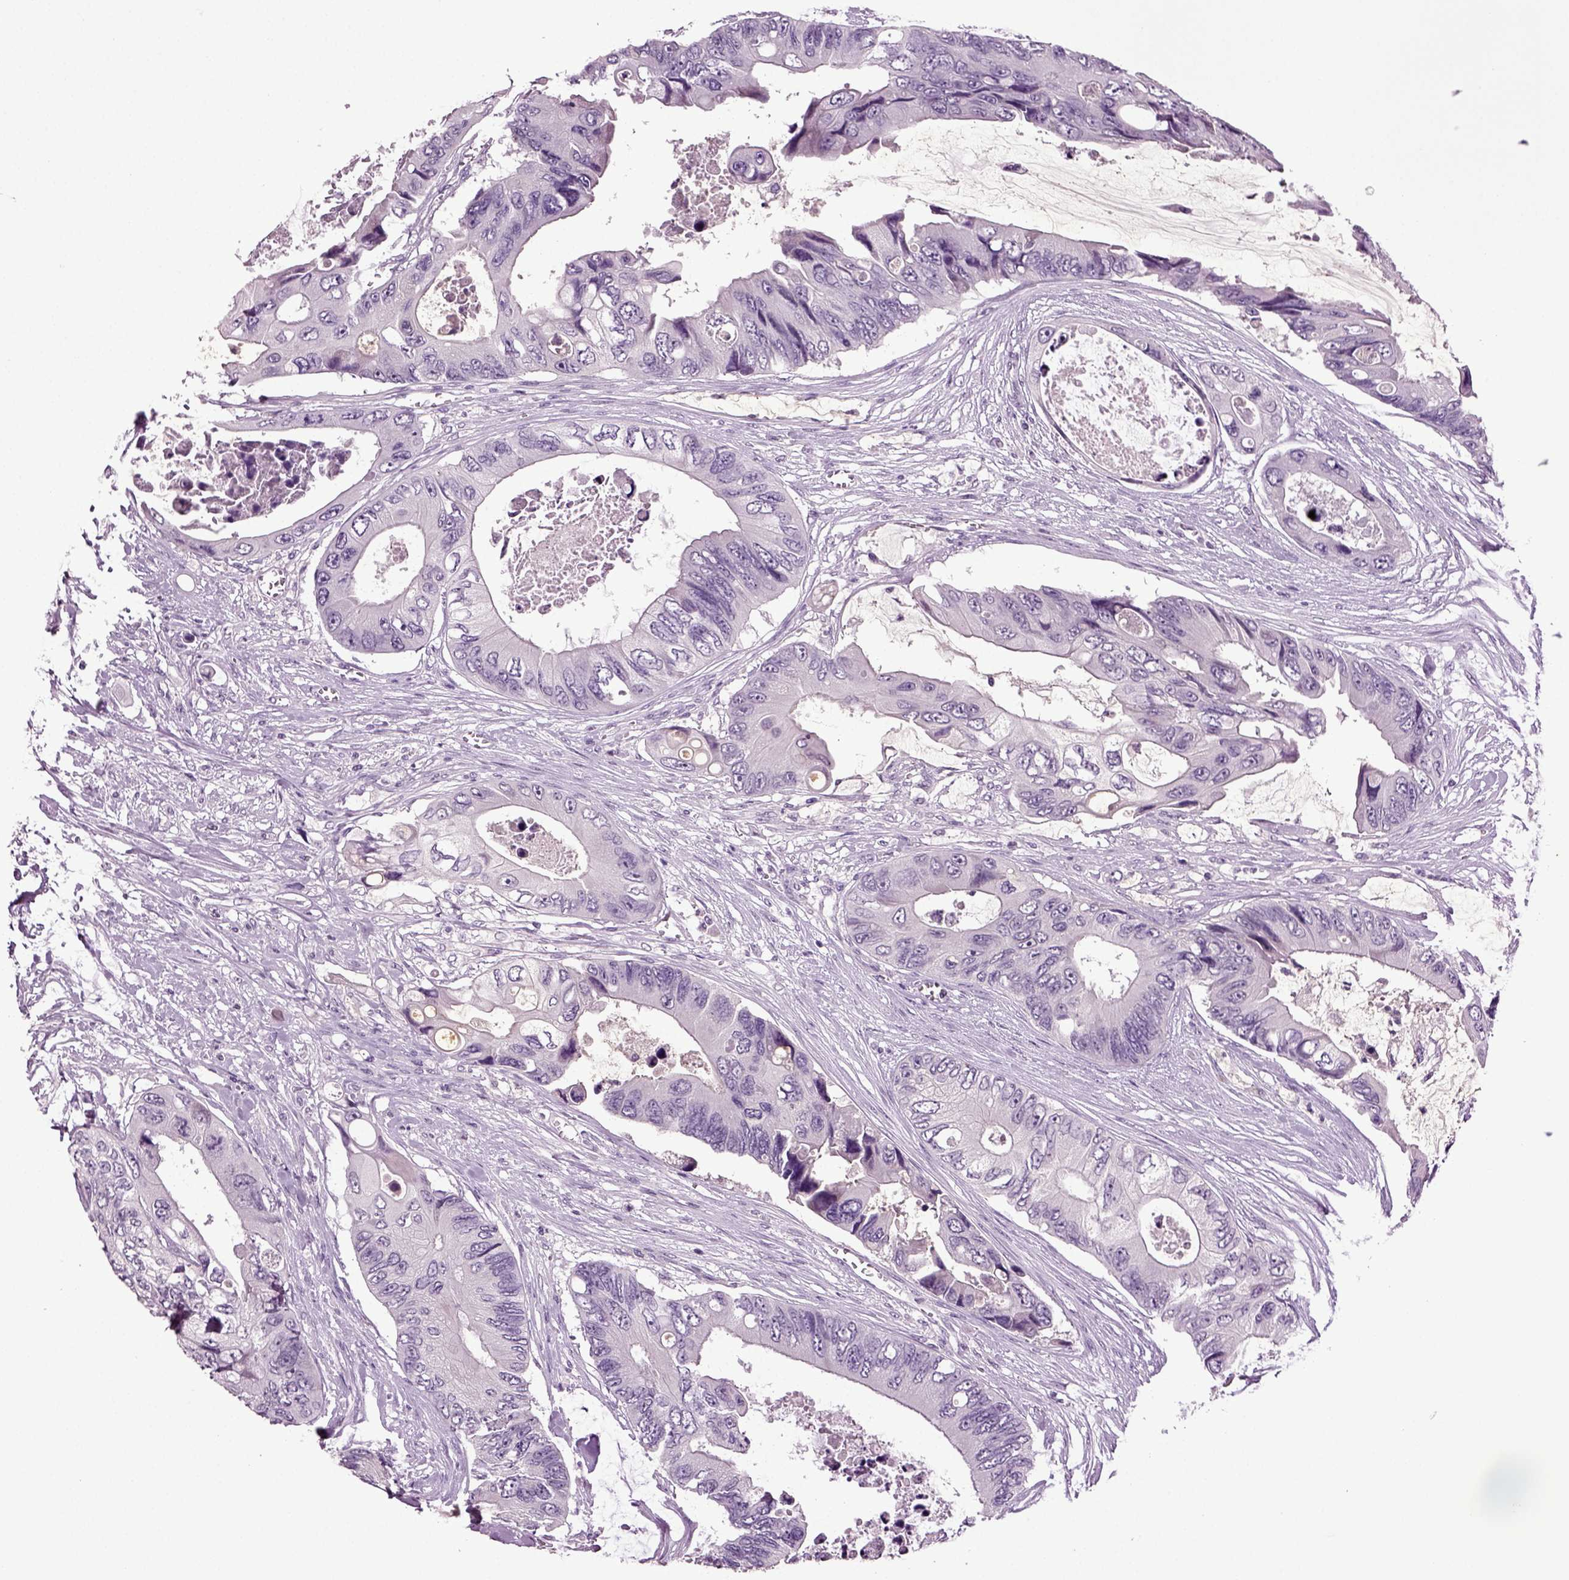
{"staining": {"intensity": "negative", "quantity": "none", "location": "none"}, "tissue": "colorectal cancer", "cell_type": "Tumor cells", "image_type": "cancer", "snomed": [{"axis": "morphology", "description": "Adenocarcinoma, NOS"}, {"axis": "topography", "description": "Rectum"}], "caption": "Histopathology image shows no protein expression in tumor cells of adenocarcinoma (colorectal) tissue. The staining was performed using DAB to visualize the protein expression in brown, while the nuclei were stained in blue with hematoxylin (Magnification: 20x).", "gene": "SLC17A6", "patient": {"sex": "male", "age": 63}}